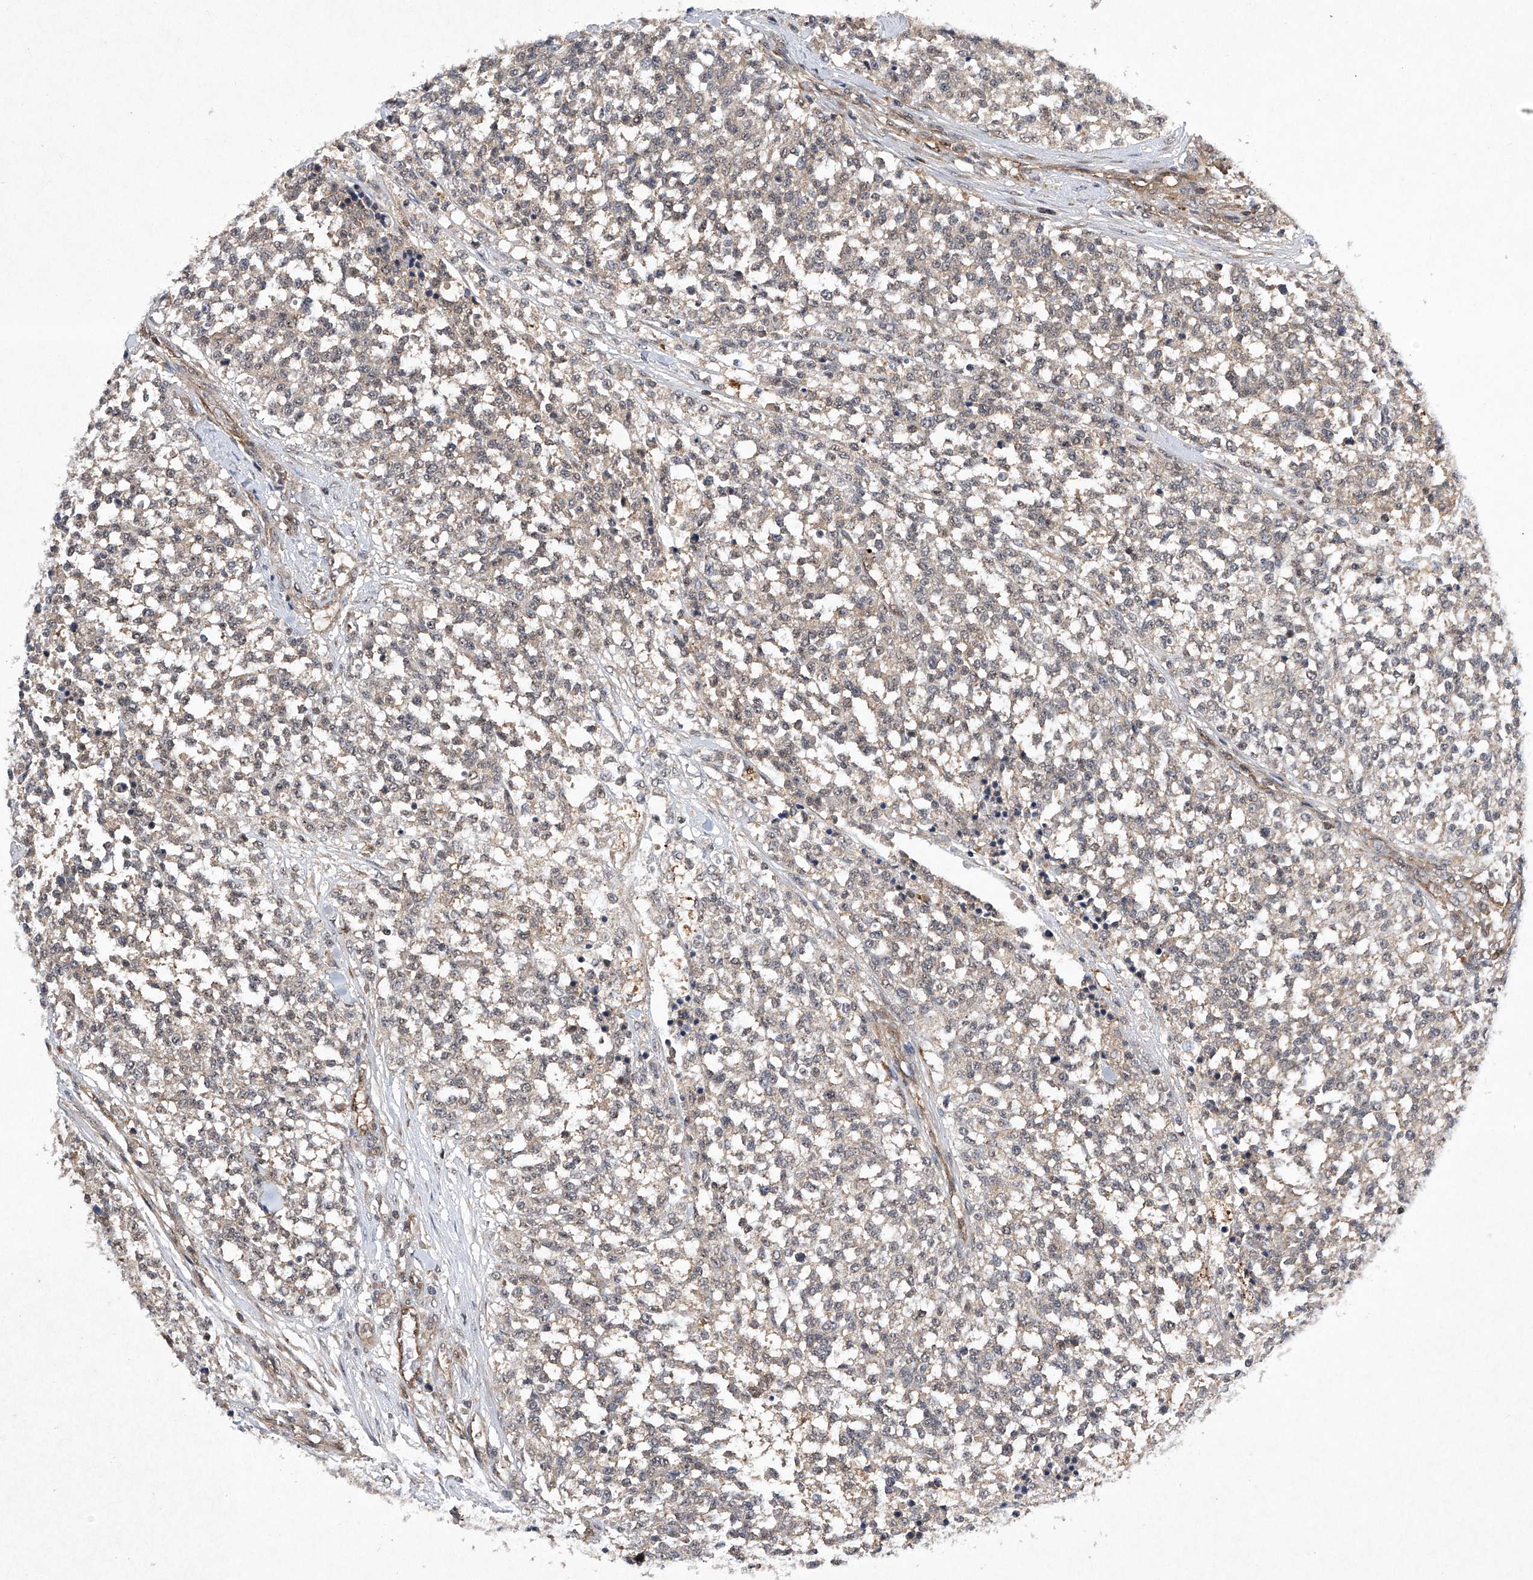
{"staining": {"intensity": "negative", "quantity": "none", "location": "none"}, "tissue": "testis cancer", "cell_type": "Tumor cells", "image_type": "cancer", "snomed": [{"axis": "morphology", "description": "Seminoma, NOS"}, {"axis": "topography", "description": "Testis"}], "caption": "High magnification brightfield microscopy of testis seminoma stained with DAB (brown) and counterstained with hematoxylin (blue): tumor cells show no significant expression.", "gene": "CISH", "patient": {"sex": "male", "age": 59}}